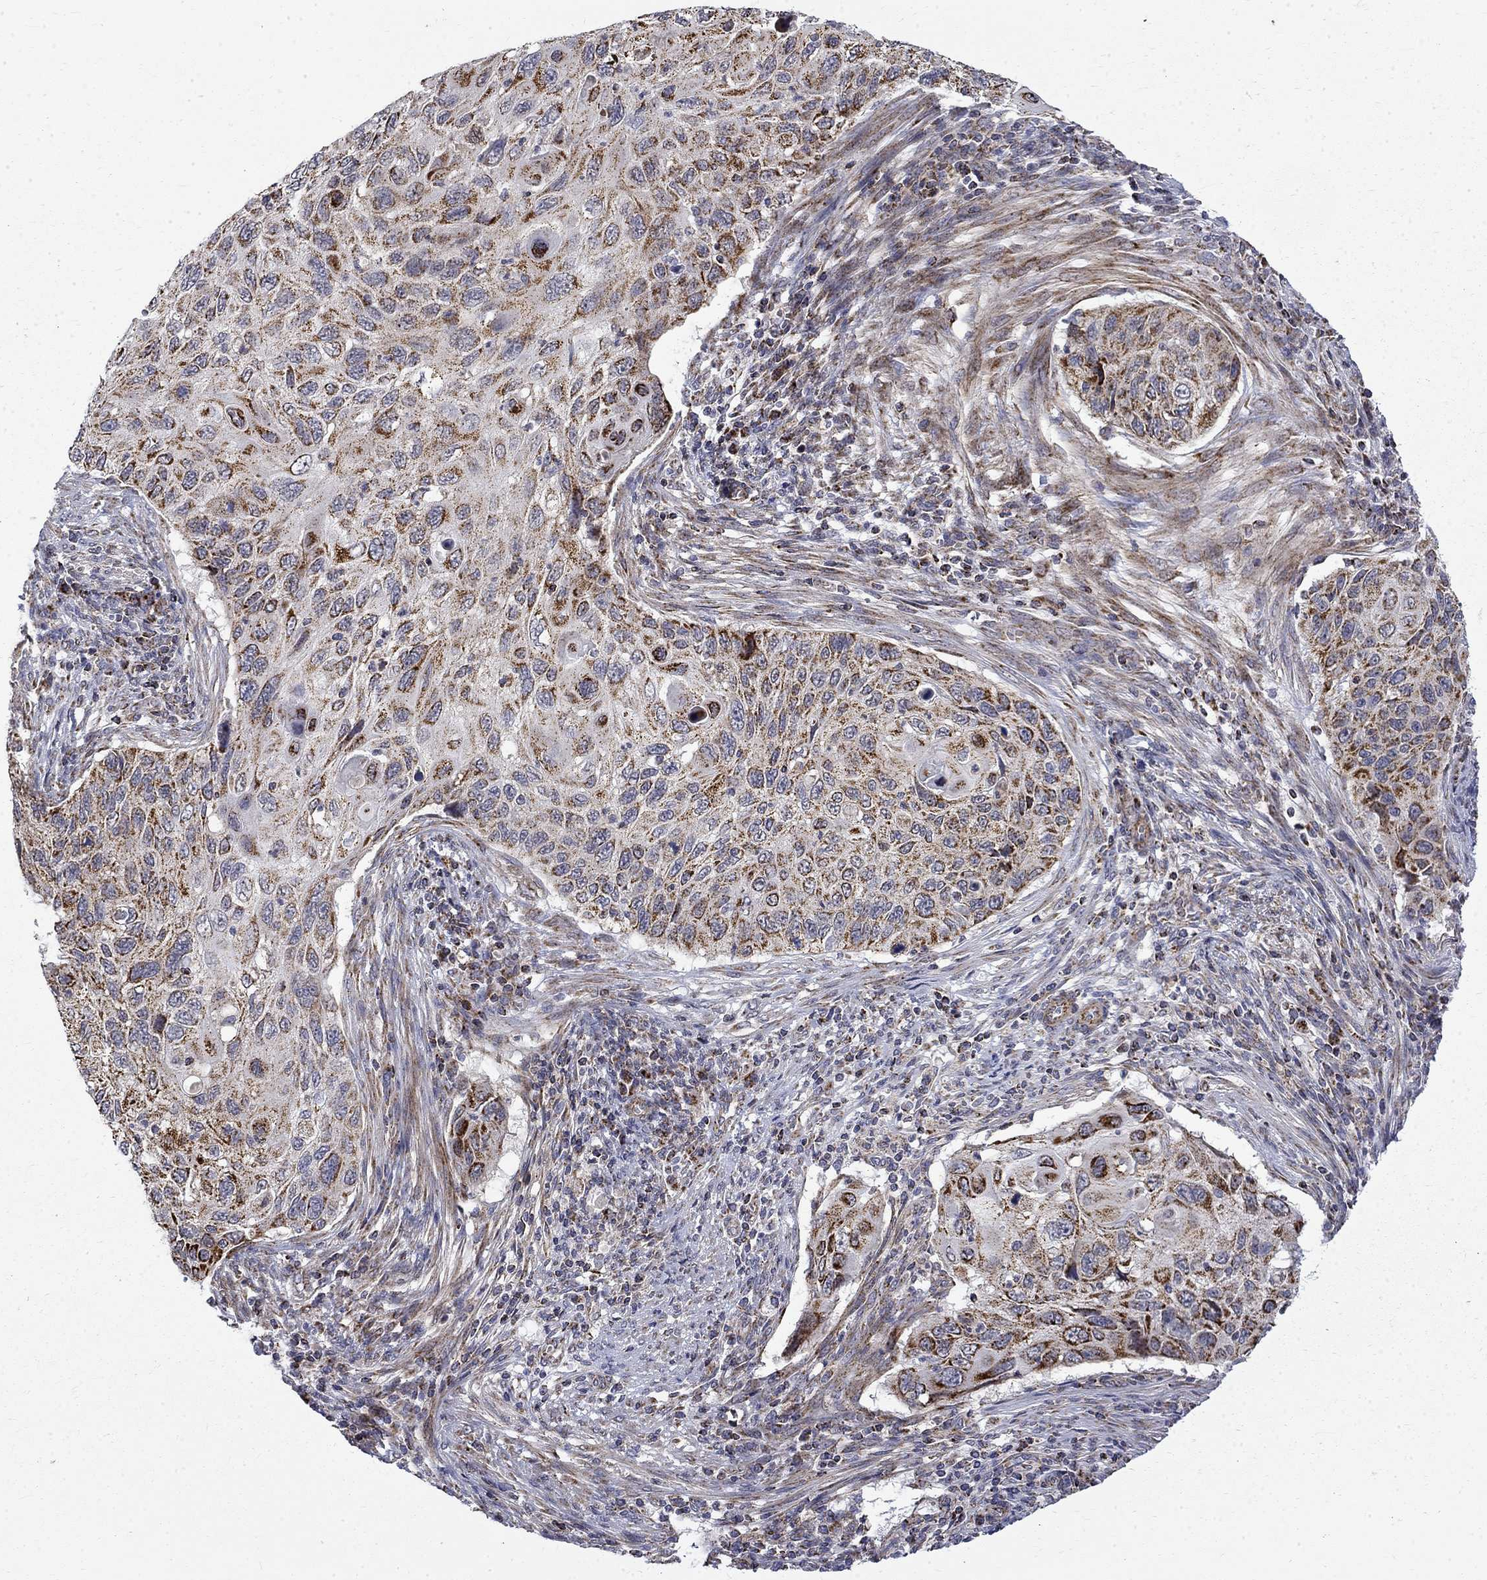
{"staining": {"intensity": "moderate", "quantity": "25%-75%", "location": "cytoplasmic/membranous"}, "tissue": "cervical cancer", "cell_type": "Tumor cells", "image_type": "cancer", "snomed": [{"axis": "morphology", "description": "Squamous cell carcinoma, NOS"}, {"axis": "topography", "description": "Cervix"}], "caption": "Cervical squamous cell carcinoma stained with a brown dye exhibits moderate cytoplasmic/membranous positive expression in about 25%-75% of tumor cells.", "gene": "PCBP3", "patient": {"sex": "female", "age": 70}}